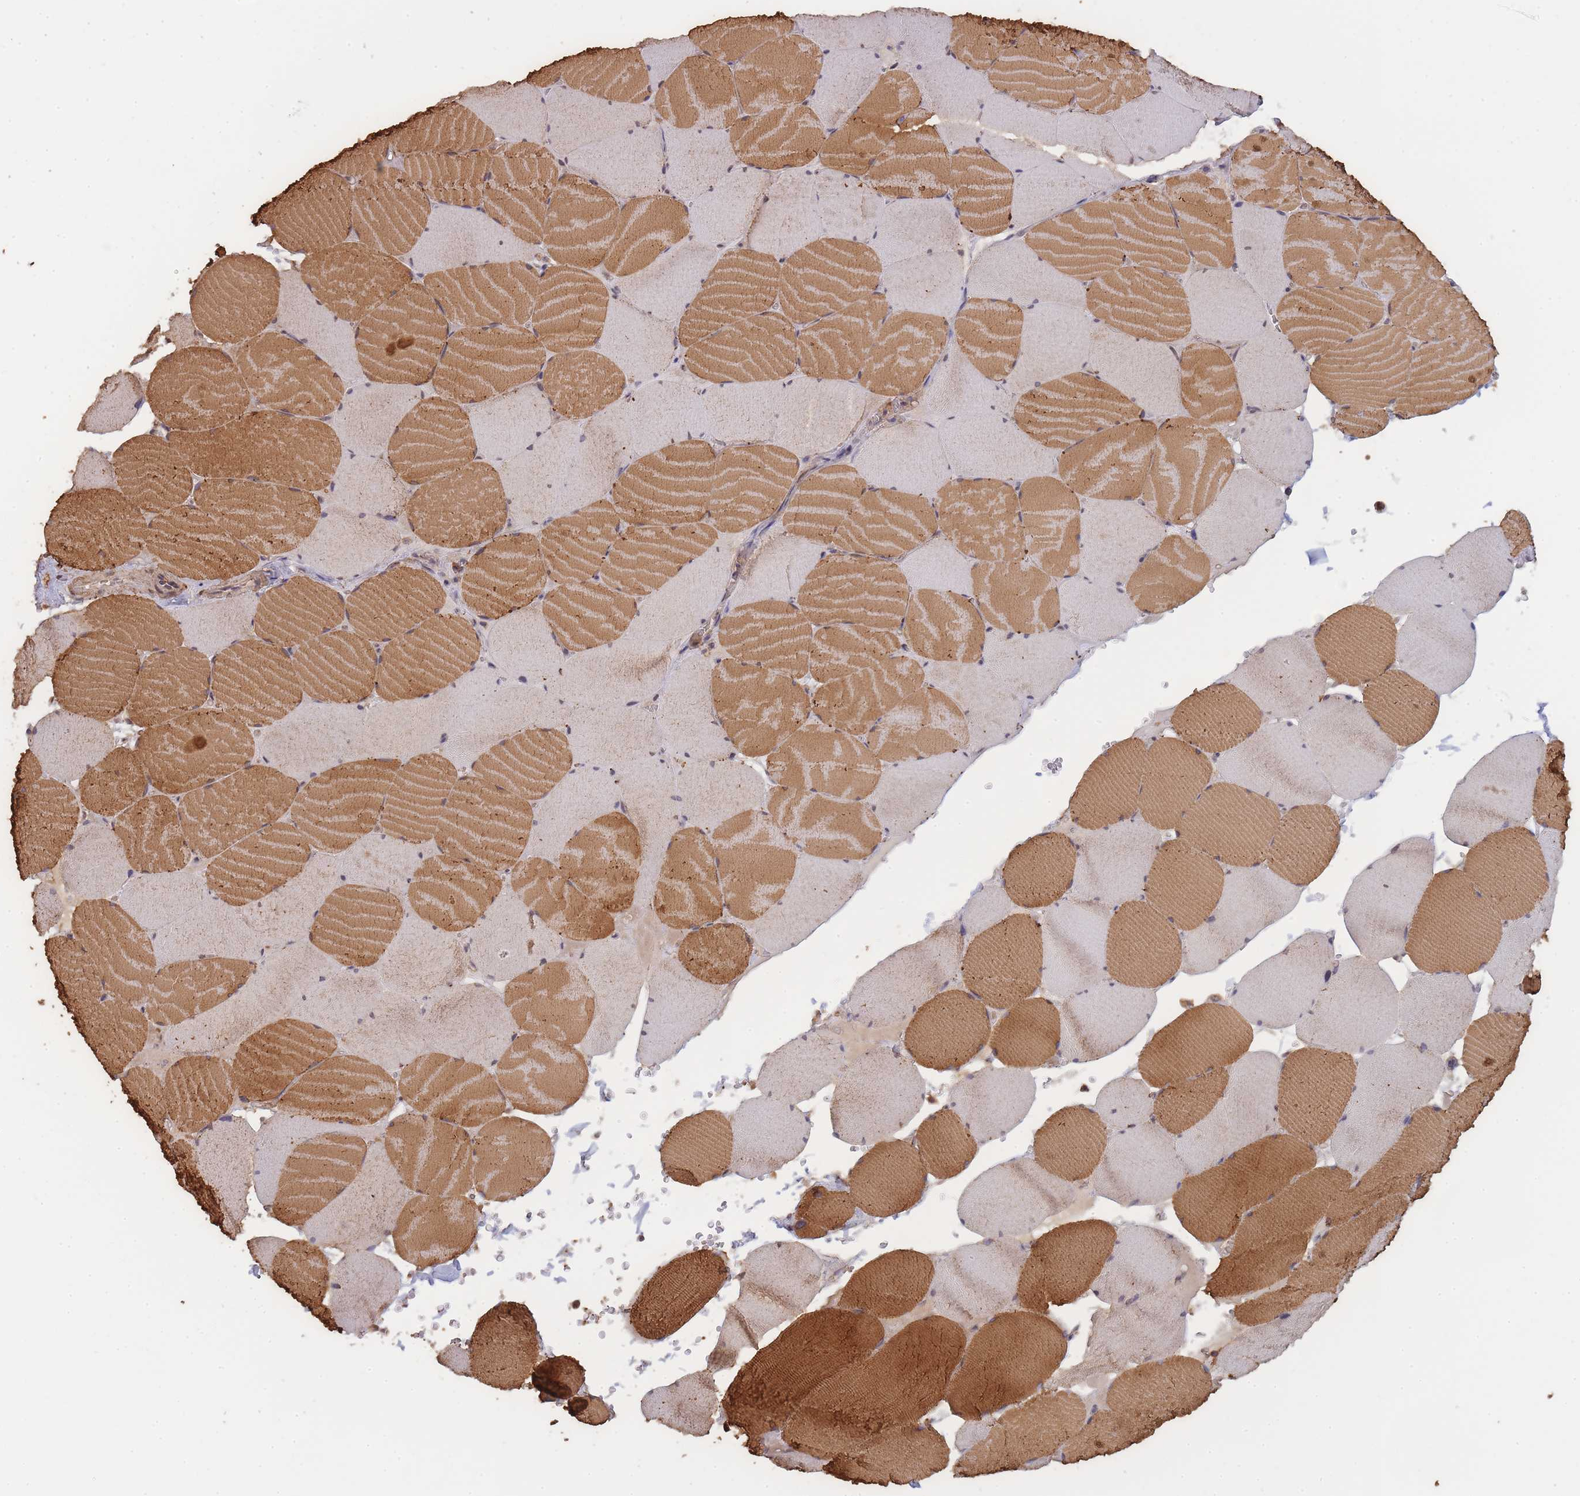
{"staining": {"intensity": "strong", "quantity": "25%-75%", "location": "cytoplasmic/membranous"}, "tissue": "skeletal muscle", "cell_type": "Myocytes", "image_type": "normal", "snomed": [{"axis": "morphology", "description": "Normal tissue, NOS"}, {"axis": "topography", "description": "Skeletal muscle"}, {"axis": "topography", "description": "Head-Neck"}], "caption": "Approximately 25%-75% of myocytes in unremarkable skeletal muscle display strong cytoplasmic/membranous protein positivity as visualized by brown immunohistochemical staining.", "gene": "METRN", "patient": {"sex": "male", "age": 66}}